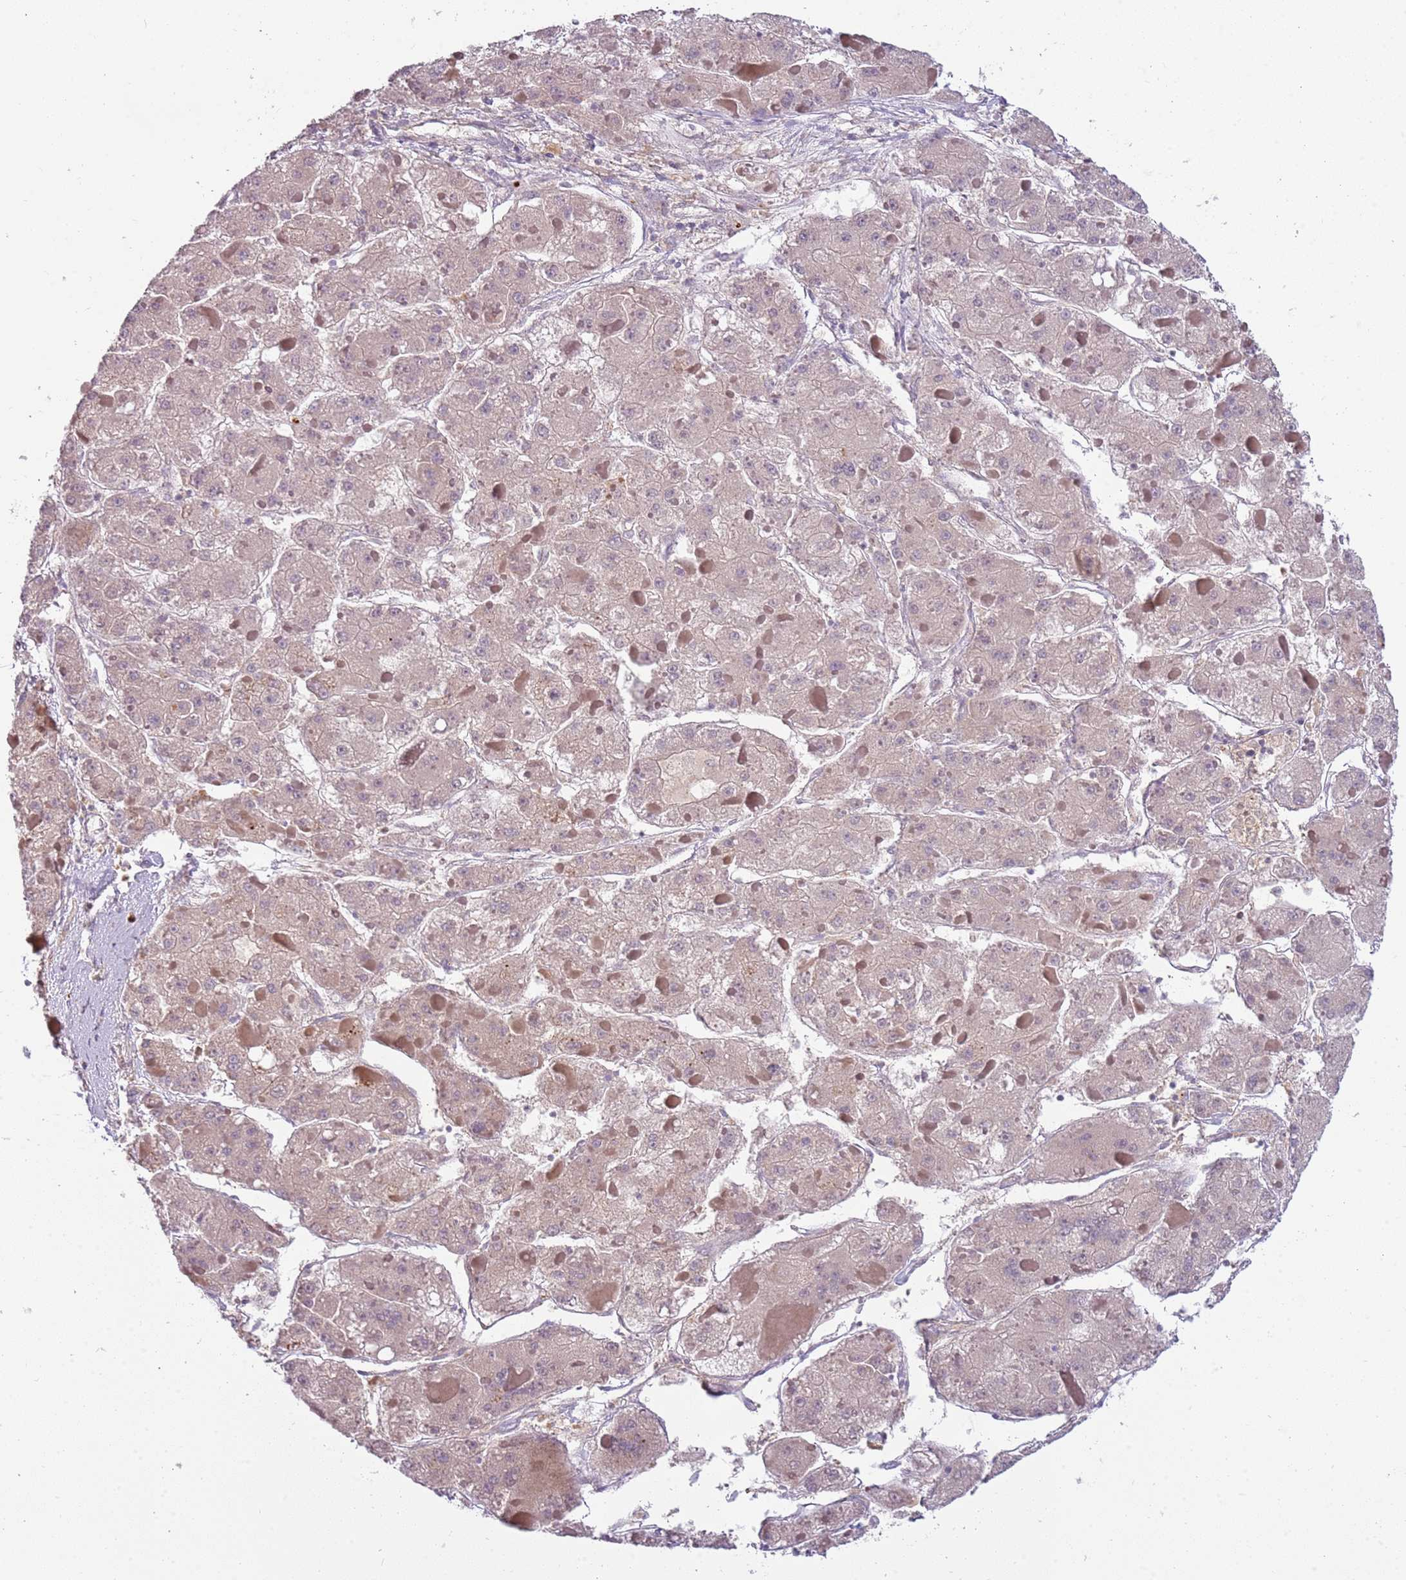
{"staining": {"intensity": "negative", "quantity": "none", "location": "none"}, "tissue": "liver cancer", "cell_type": "Tumor cells", "image_type": "cancer", "snomed": [{"axis": "morphology", "description": "Carcinoma, Hepatocellular, NOS"}, {"axis": "topography", "description": "Liver"}], "caption": "DAB (3,3'-diaminobenzidine) immunohistochemical staining of liver cancer displays no significant staining in tumor cells.", "gene": "ARHGAP5", "patient": {"sex": "female", "age": 73}}